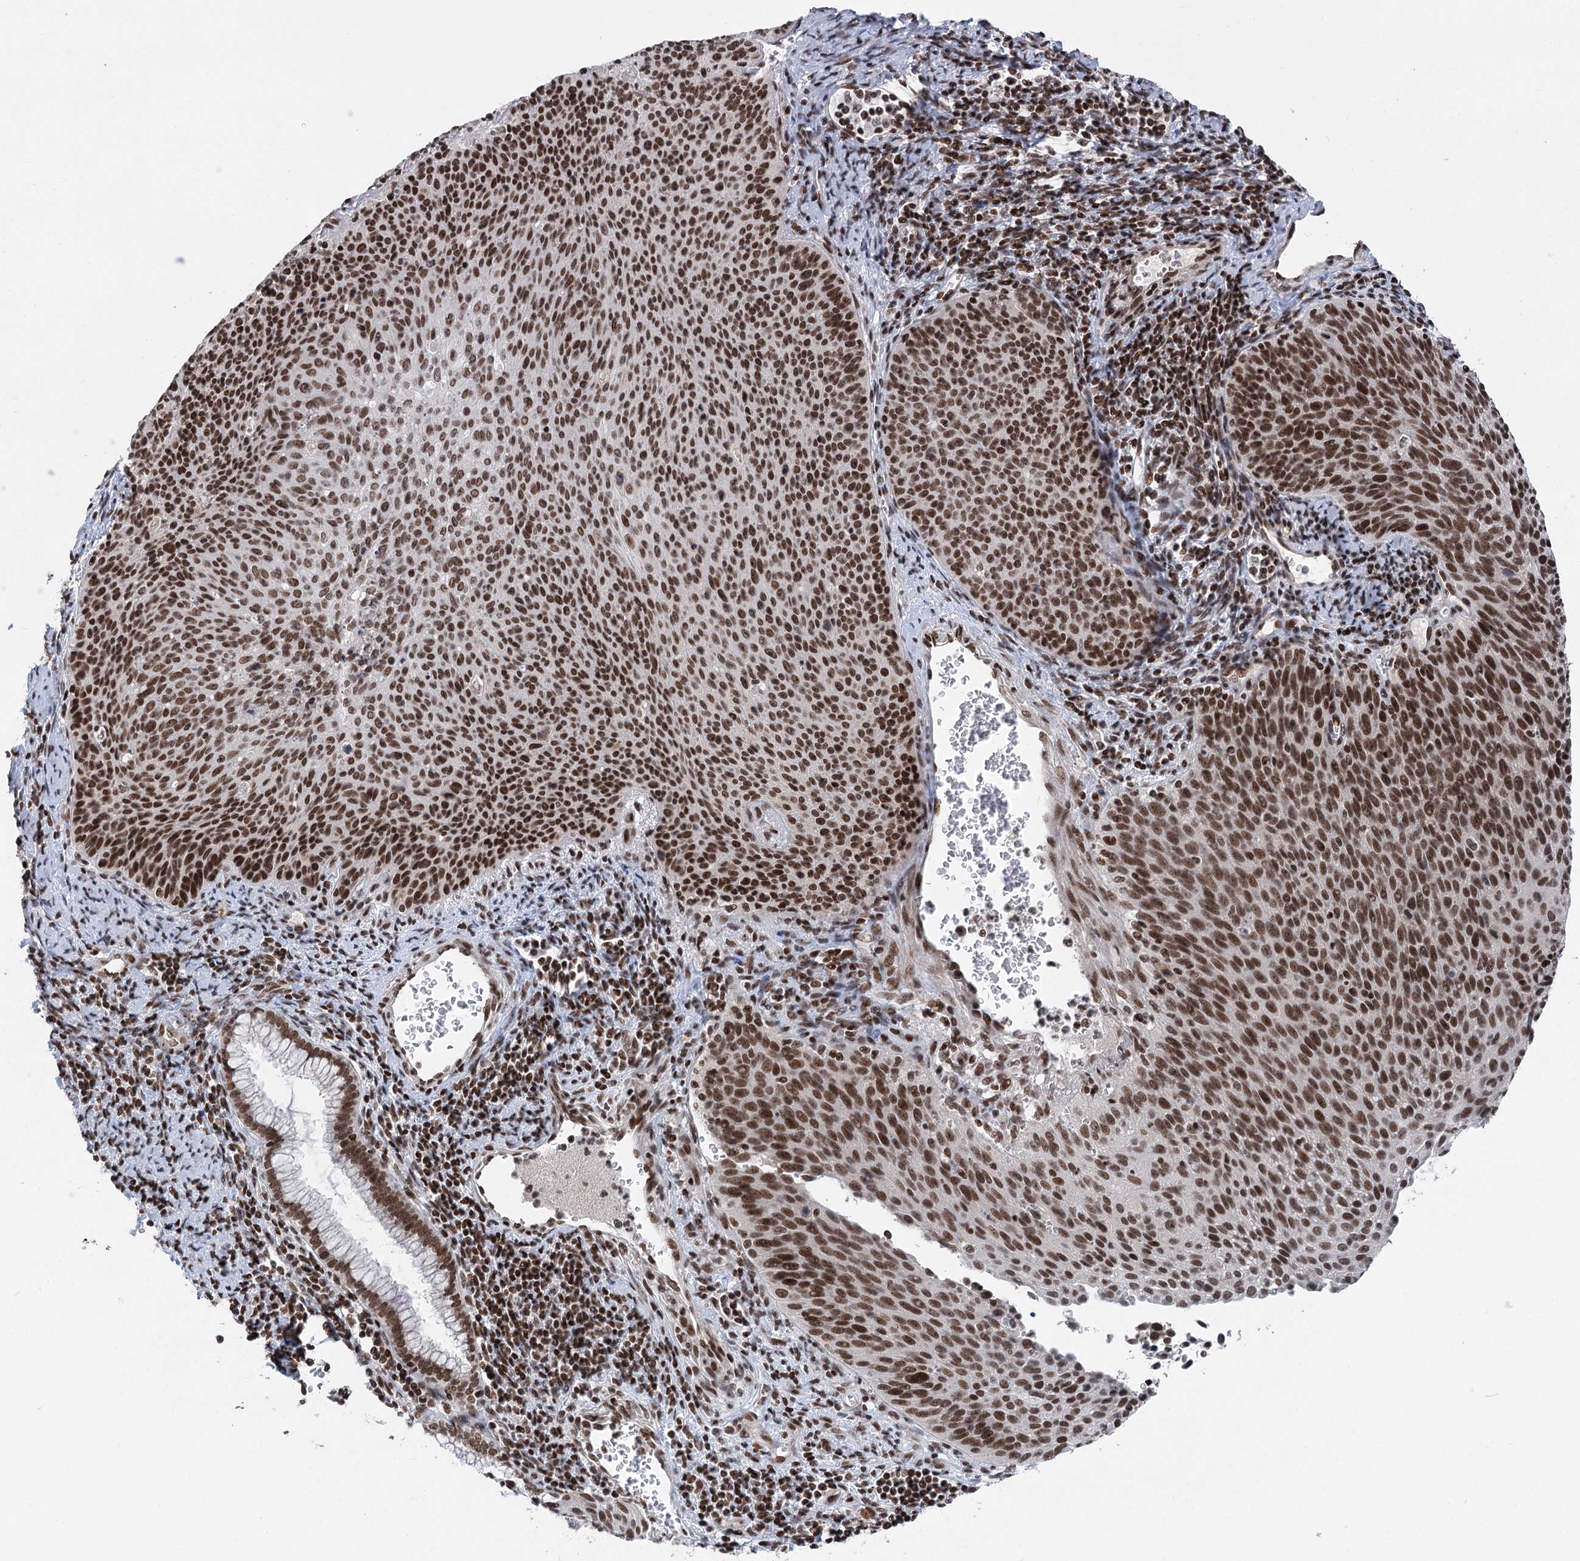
{"staining": {"intensity": "strong", "quantity": ">75%", "location": "nuclear"}, "tissue": "cervical cancer", "cell_type": "Tumor cells", "image_type": "cancer", "snomed": [{"axis": "morphology", "description": "Squamous cell carcinoma, NOS"}, {"axis": "topography", "description": "Cervix"}], "caption": "Cervical cancer stained for a protein (brown) shows strong nuclear positive positivity in approximately >75% of tumor cells.", "gene": "CGGBP1", "patient": {"sex": "female", "age": 55}}